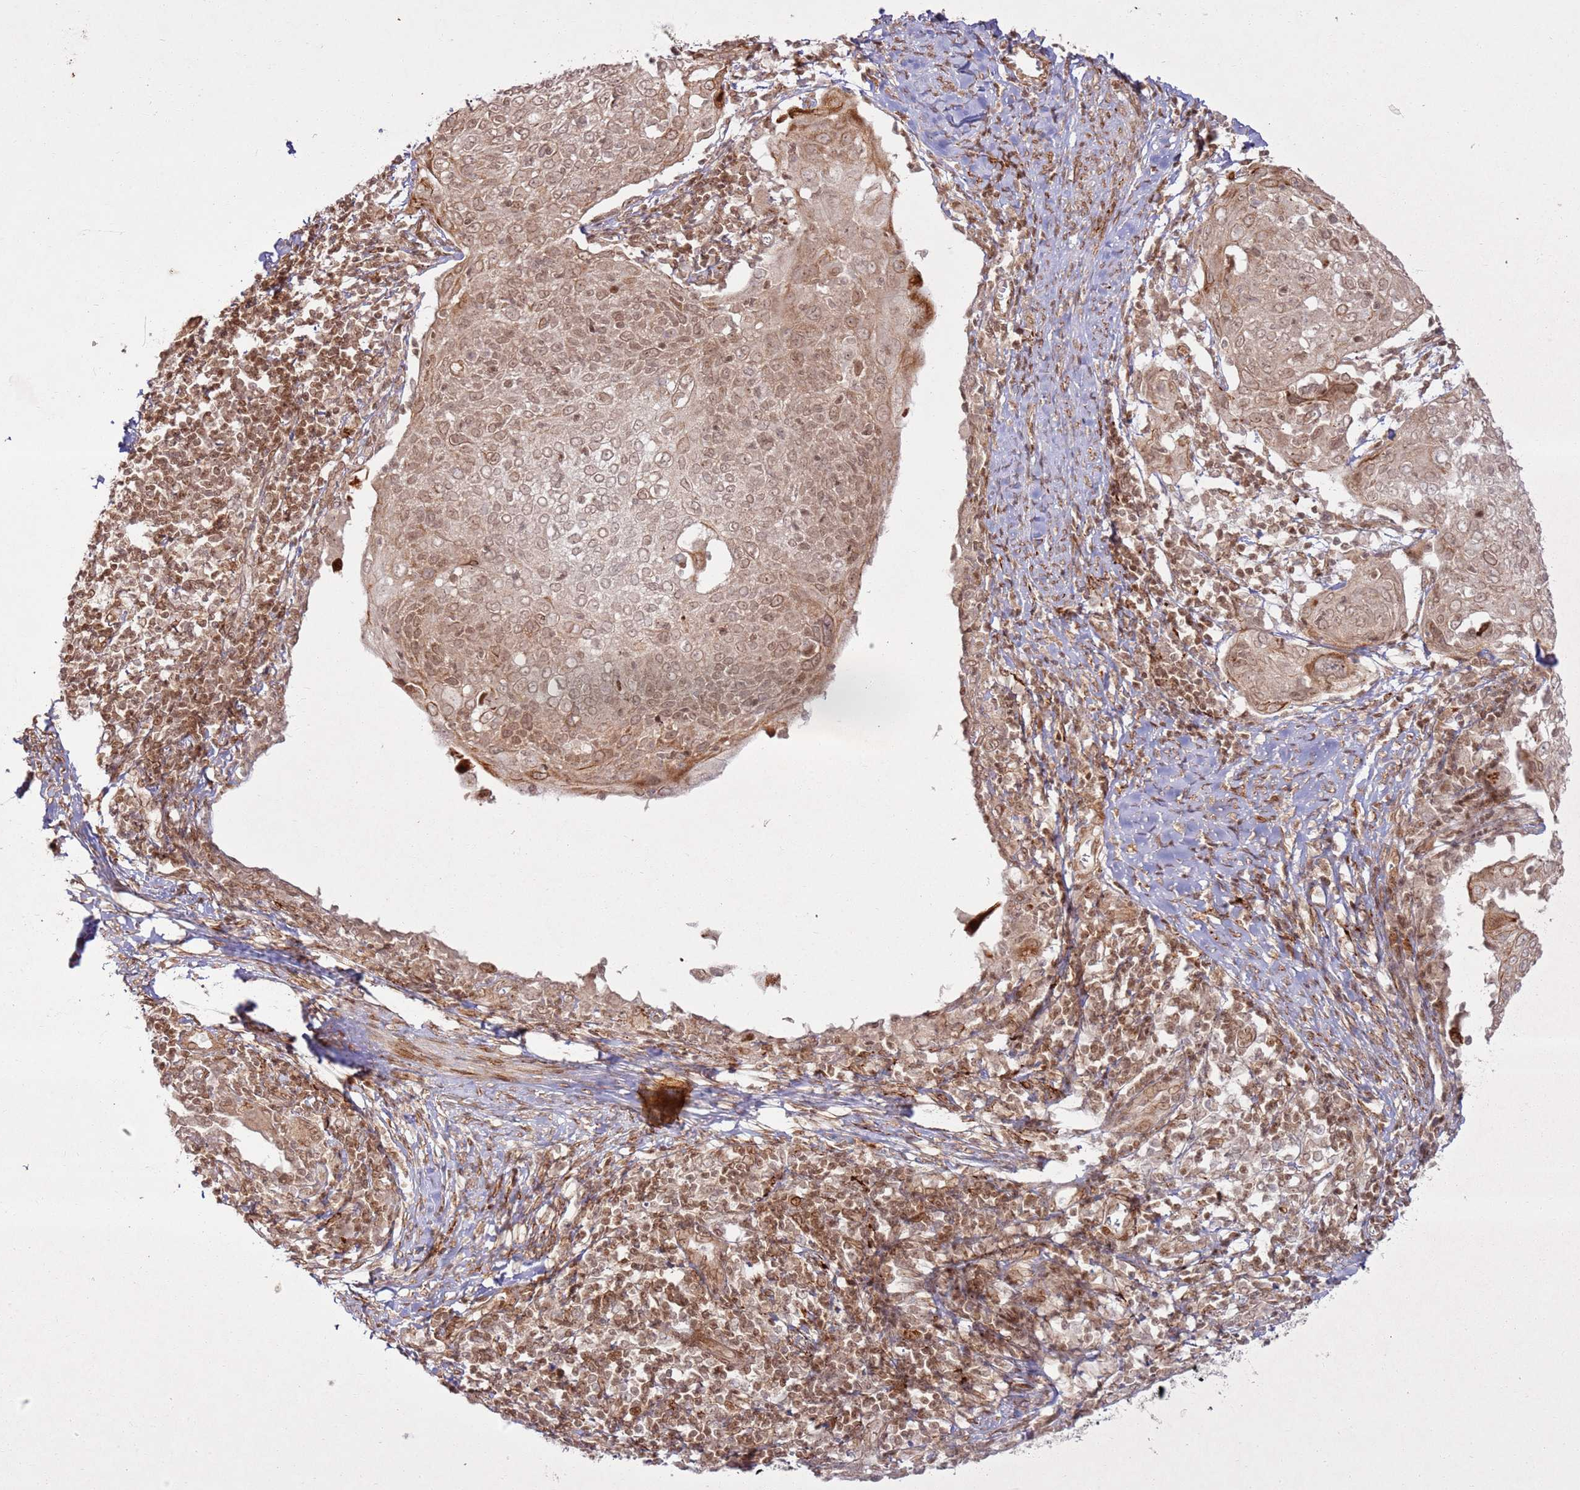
{"staining": {"intensity": "moderate", "quantity": ">75%", "location": "cytoplasmic/membranous,nuclear"}, "tissue": "cervical cancer", "cell_type": "Tumor cells", "image_type": "cancer", "snomed": [{"axis": "morphology", "description": "Squamous cell carcinoma, NOS"}, {"axis": "topography", "description": "Cervix"}], "caption": "Protein staining shows moderate cytoplasmic/membranous and nuclear positivity in approximately >75% of tumor cells in cervical cancer (squamous cell carcinoma). (DAB (3,3'-diaminobenzidine) IHC with brightfield microscopy, high magnification).", "gene": "KLHL36", "patient": {"sex": "female", "age": 67}}